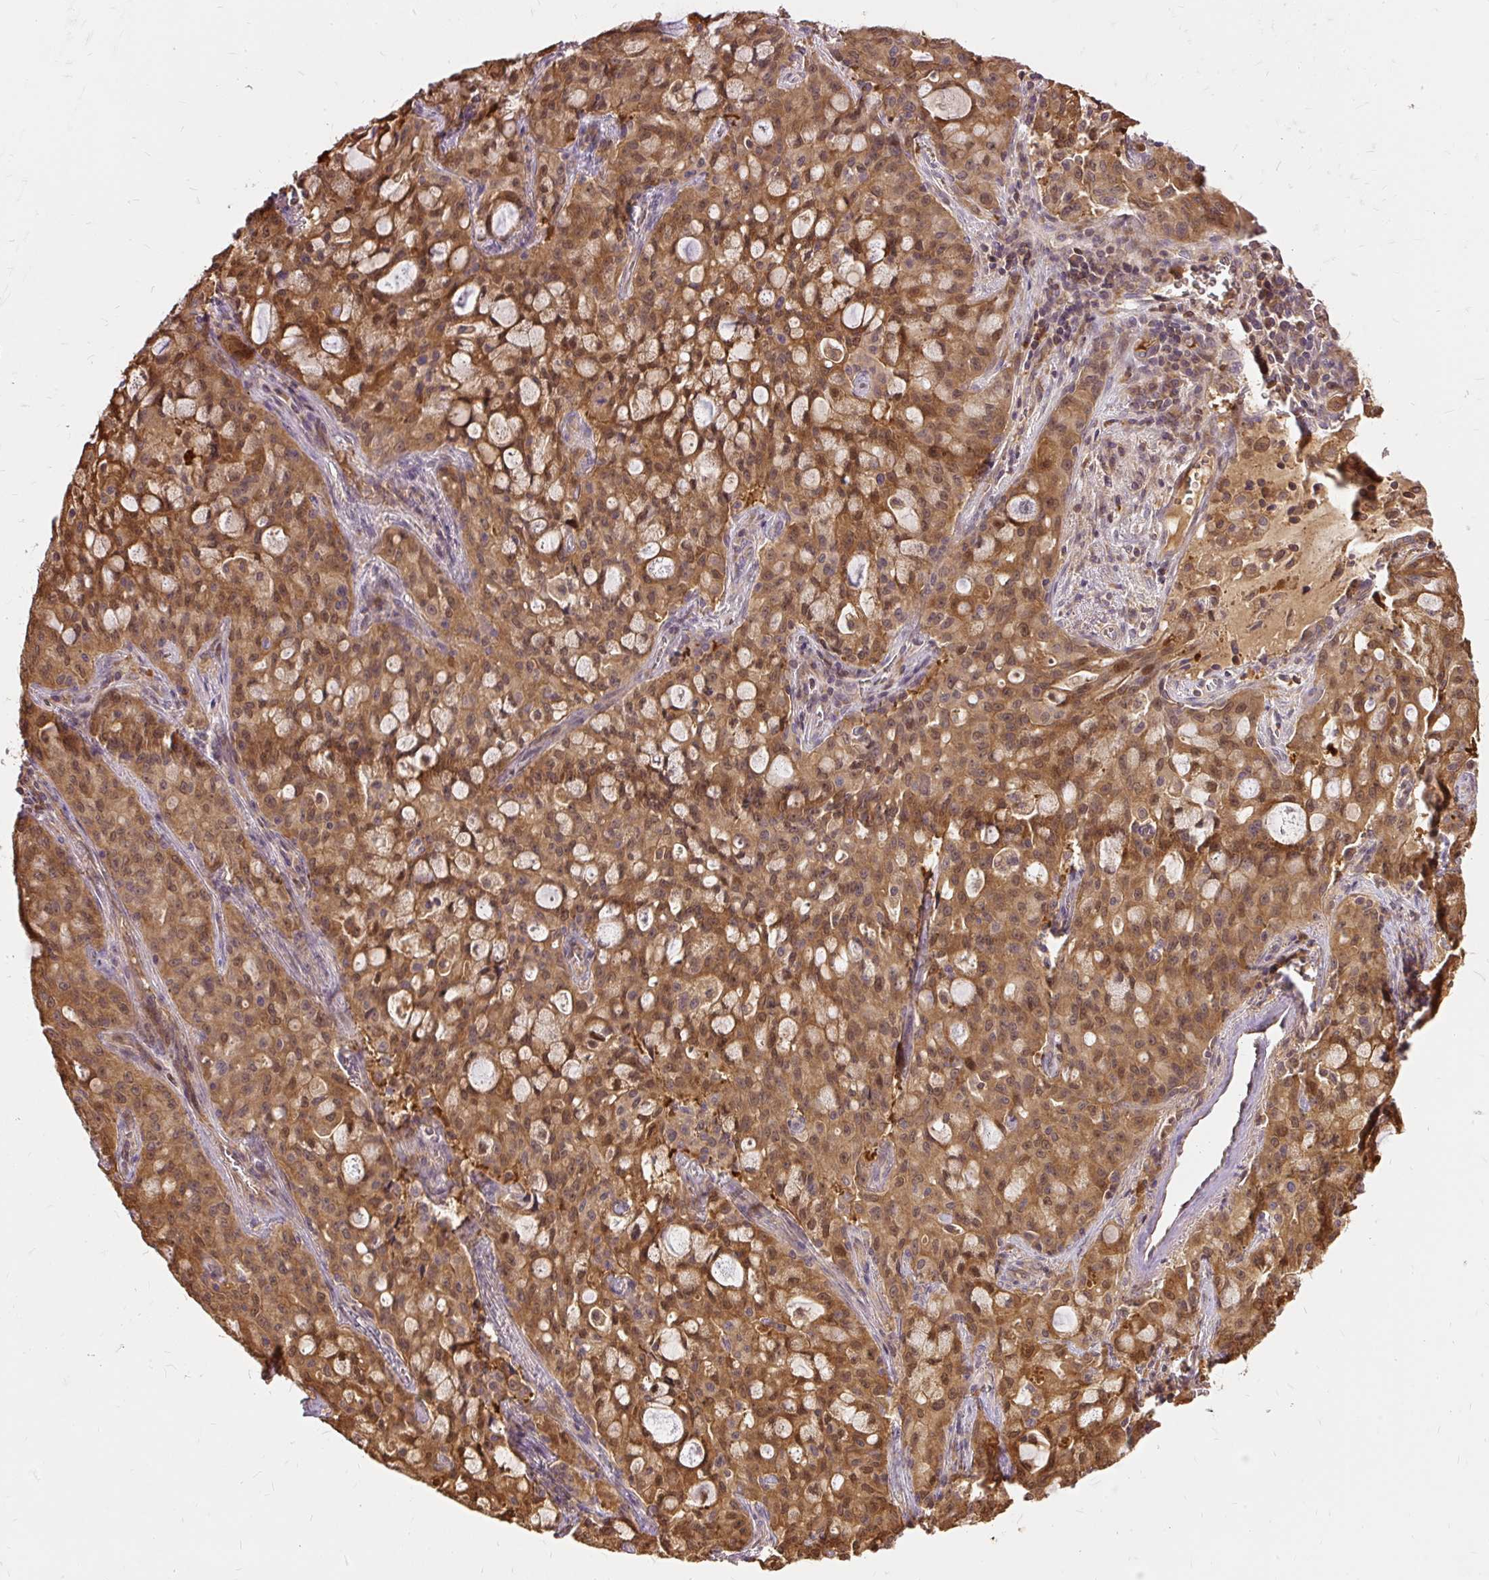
{"staining": {"intensity": "moderate", "quantity": ">75%", "location": "cytoplasmic/membranous,nuclear"}, "tissue": "lung cancer", "cell_type": "Tumor cells", "image_type": "cancer", "snomed": [{"axis": "morphology", "description": "Adenocarcinoma, NOS"}, {"axis": "topography", "description": "Lung"}], "caption": "Immunohistochemical staining of human lung cancer (adenocarcinoma) shows medium levels of moderate cytoplasmic/membranous and nuclear protein staining in approximately >75% of tumor cells.", "gene": "AP5S1", "patient": {"sex": "female", "age": 44}}